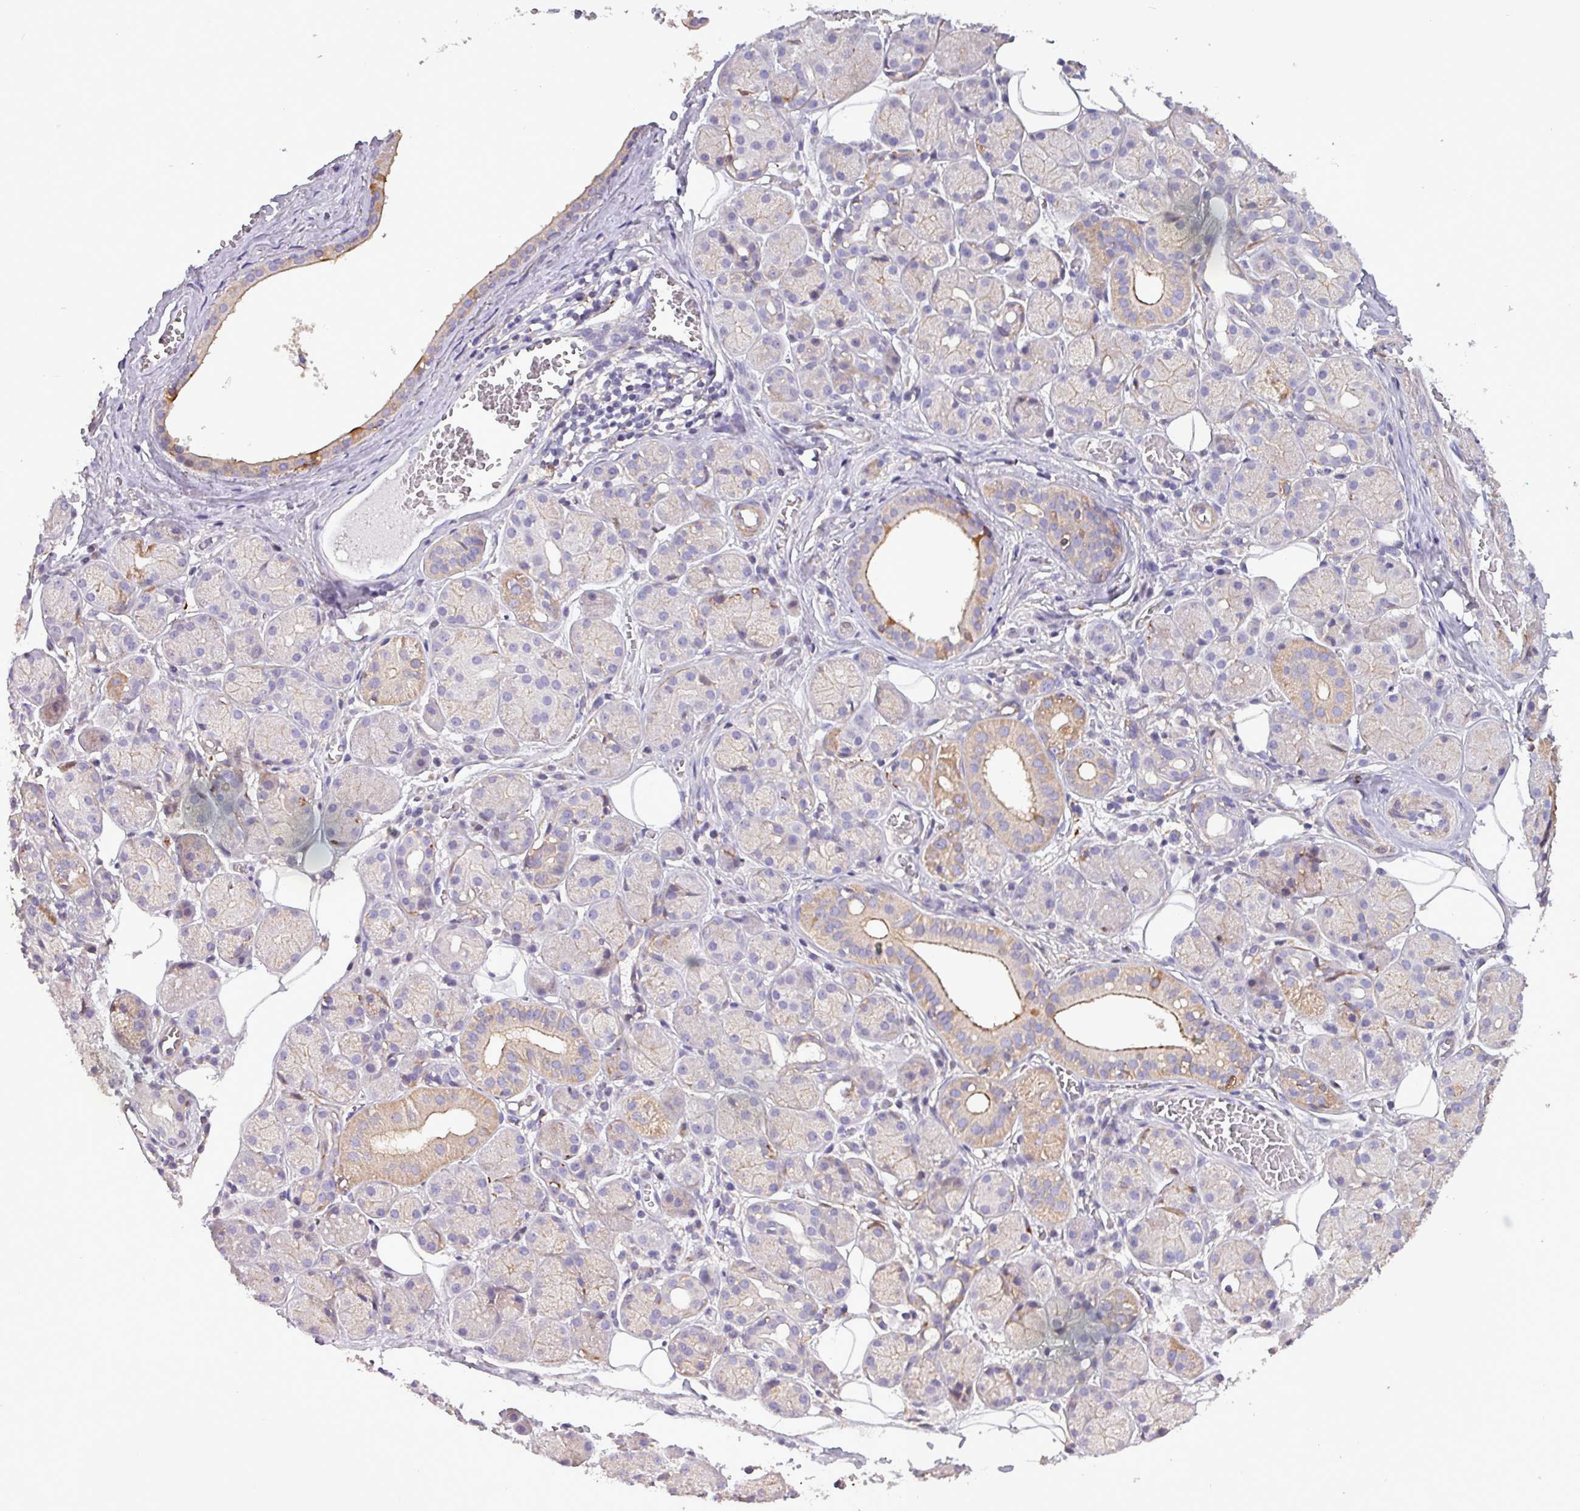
{"staining": {"intensity": "moderate", "quantity": "25%-75%", "location": "cytoplasmic/membranous"}, "tissue": "salivary gland", "cell_type": "Glandular cells", "image_type": "normal", "snomed": [{"axis": "morphology", "description": "Squamous cell carcinoma, NOS"}, {"axis": "topography", "description": "Skin"}, {"axis": "topography", "description": "Head-Neck"}], "caption": "High-magnification brightfield microscopy of unremarkable salivary gland stained with DAB (brown) and counterstained with hematoxylin (blue). glandular cells exhibit moderate cytoplasmic/membranous expression is identified in approximately25%-75% of cells. The staining is performed using DAB (3,3'-diaminobenzidine) brown chromogen to label protein expression. The nuclei are counter-stained blue using hematoxylin.", "gene": "SCIN", "patient": {"sex": "male", "age": 80}}